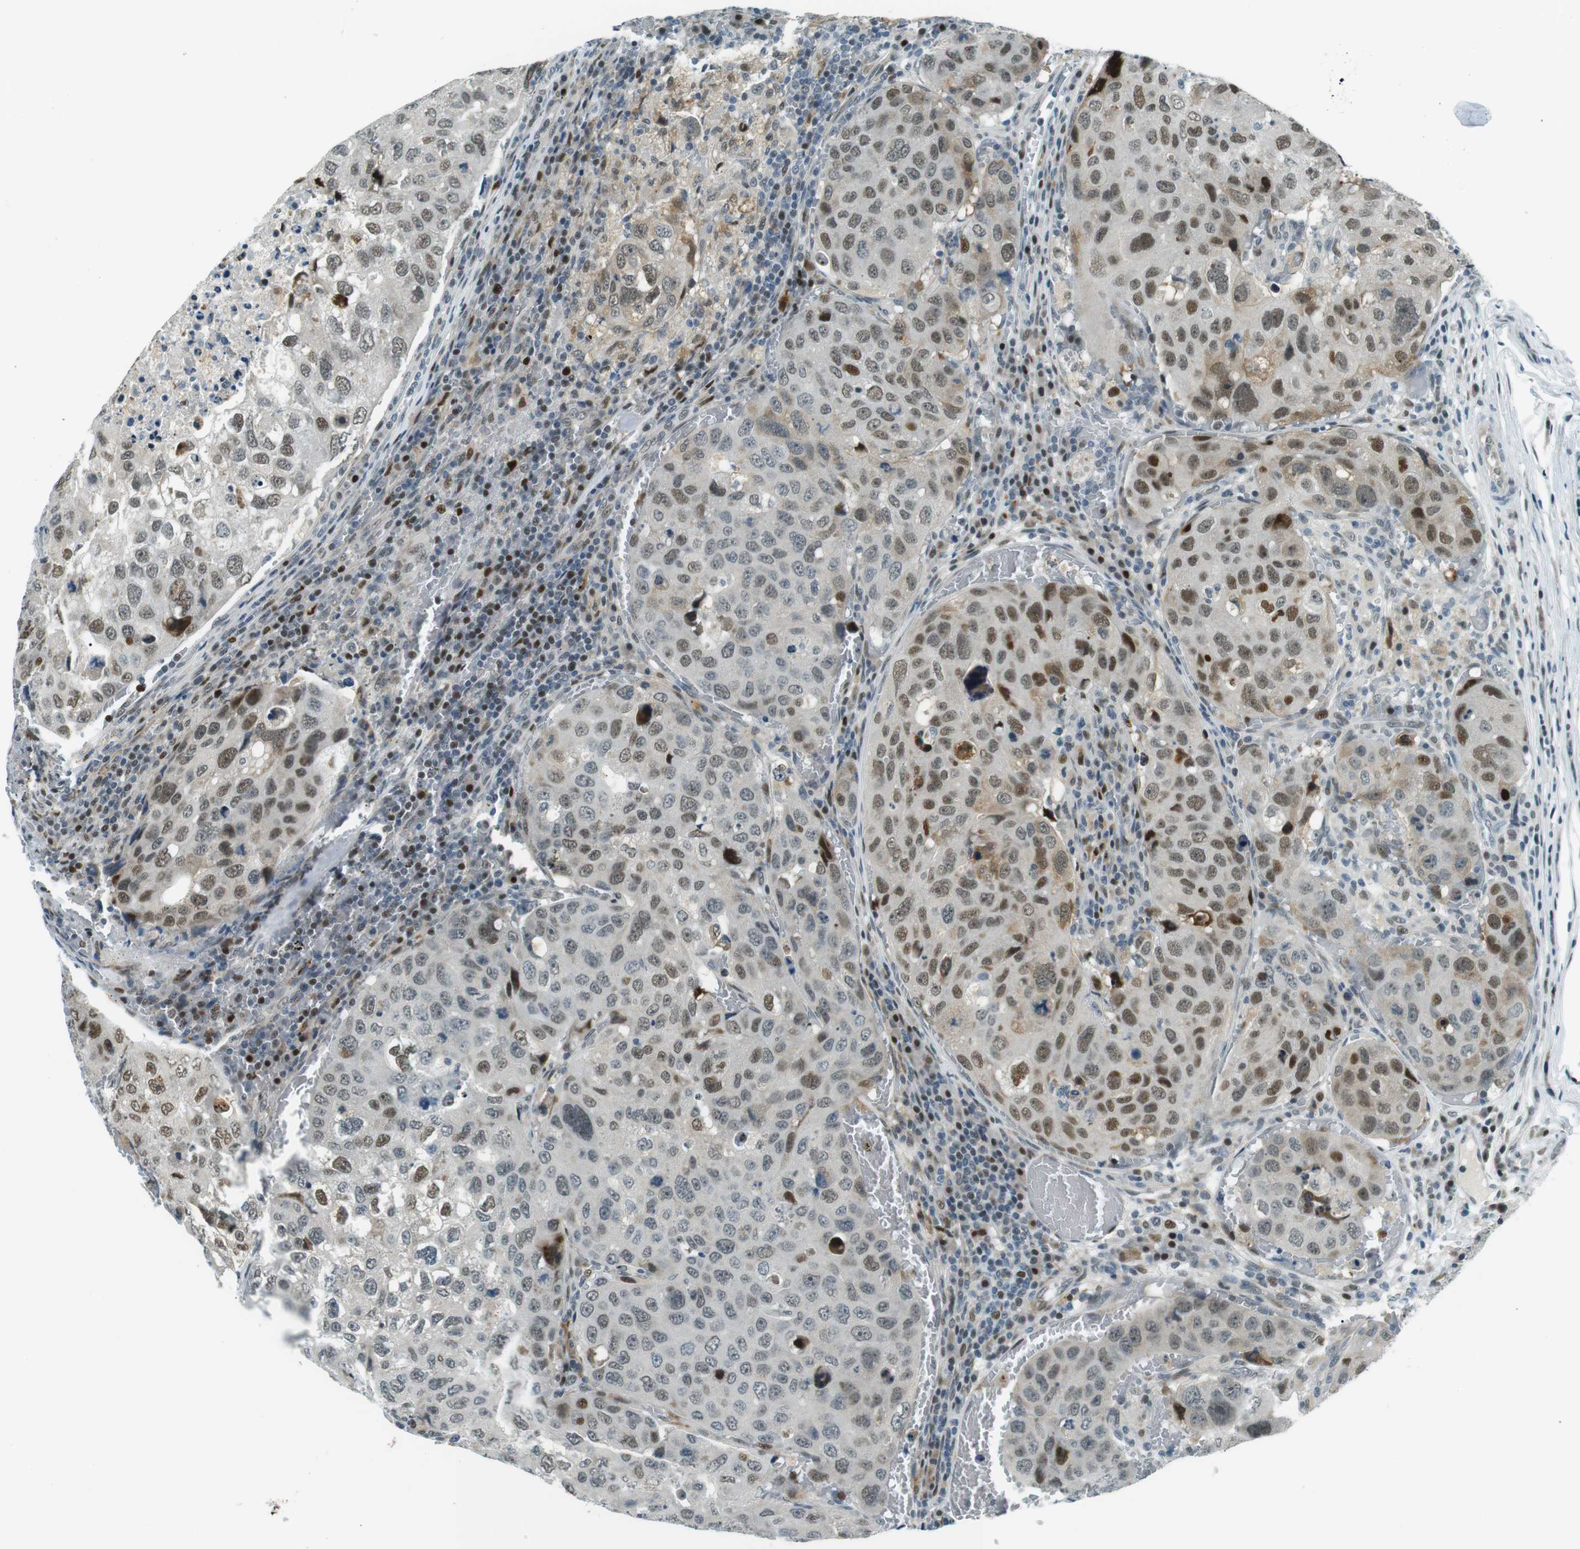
{"staining": {"intensity": "moderate", "quantity": "25%-75%", "location": "nuclear"}, "tissue": "urothelial cancer", "cell_type": "Tumor cells", "image_type": "cancer", "snomed": [{"axis": "morphology", "description": "Urothelial carcinoma, High grade"}, {"axis": "topography", "description": "Lymph node"}, {"axis": "topography", "description": "Urinary bladder"}], "caption": "Urothelial cancer stained with immunohistochemistry (IHC) shows moderate nuclear positivity in about 25%-75% of tumor cells.", "gene": "PJA1", "patient": {"sex": "male", "age": 51}}